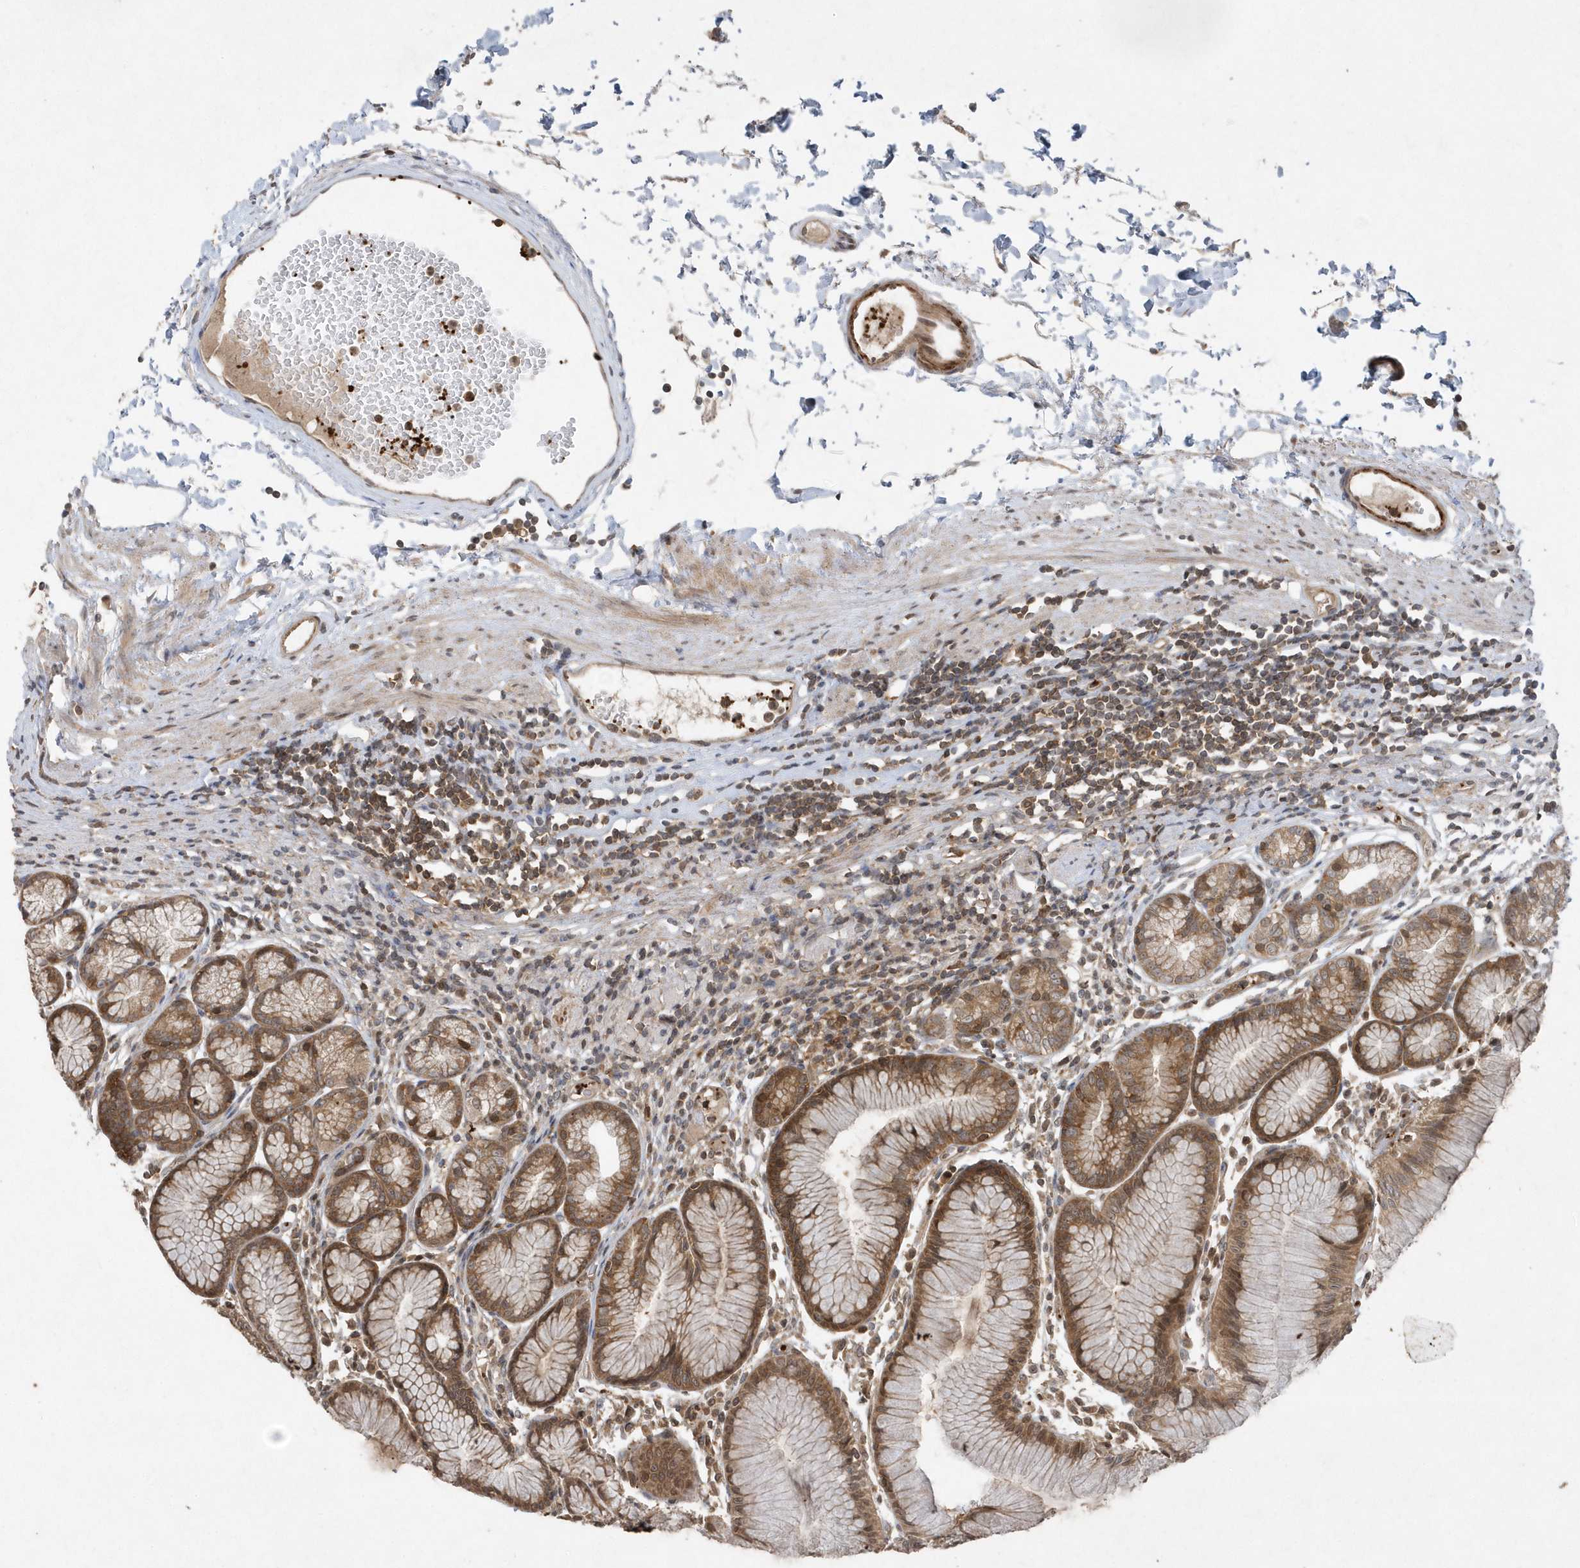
{"staining": {"intensity": "moderate", "quantity": ">75%", "location": "cytoplasmic/membranous,nuclear"}, "tissue": "stomach", "cell_type": "Glandular cells", "image_type": "normal", "snomed": [{"axis": "morphology", "description": "Normal tissue, NOS"}, {"axis": "topography", "description": "Stomach"}], "caption": "Unremarkable stomach shows moderate cytoplasmic/membranous,nuclear expression in about >75% of glandular cells (Brightfield microscopy of DAB IHC at high magnification)..", "gene": "ACYP1", "patient": {"sex": "female", "age": 57}}